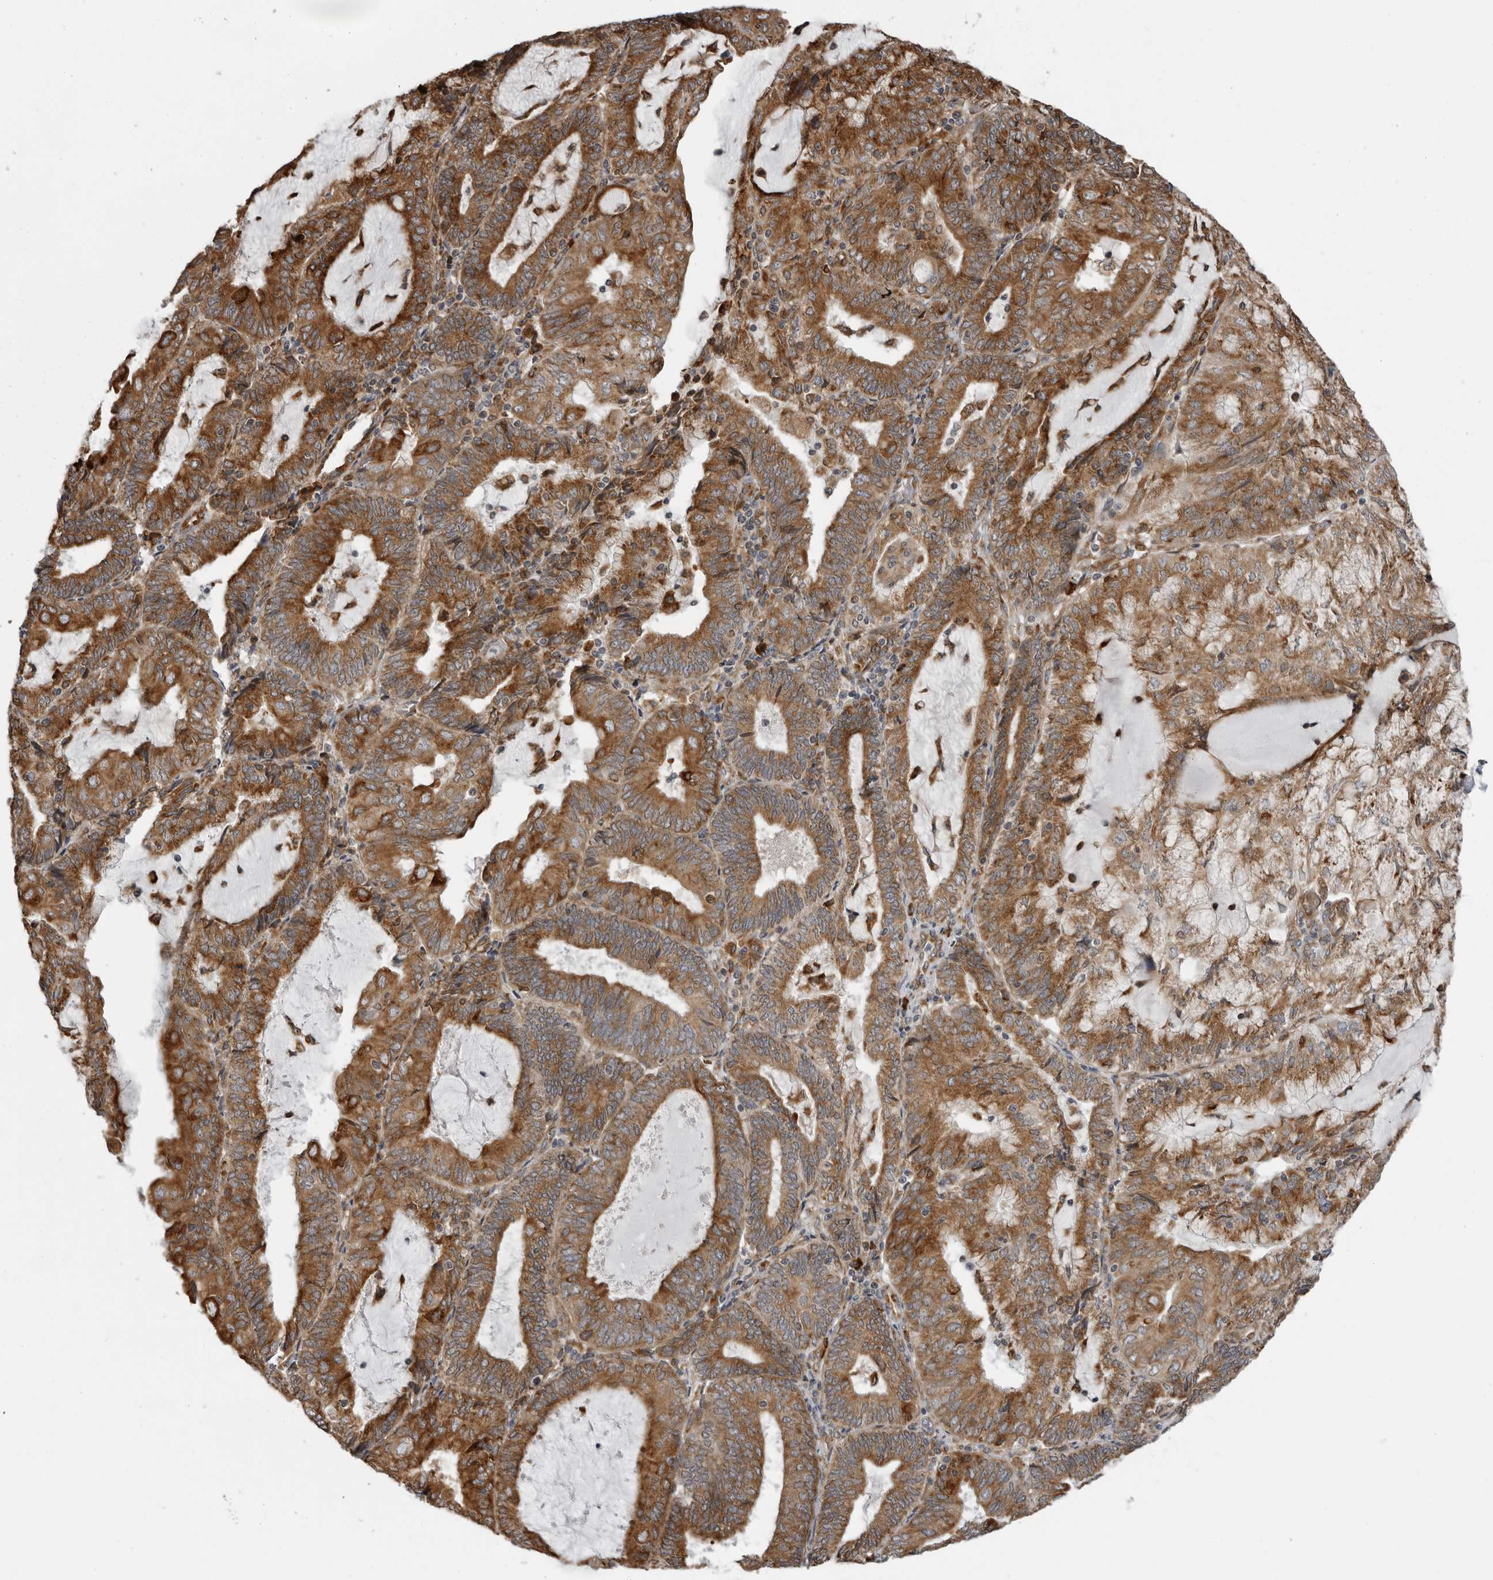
{"staining": {"intensity": "strong", "quantity": ">75%", "location": "cytoplasmic/membranous"}, "tissue": "endometrial cancer", "cell_type": "Tumor cells", "image_type": "cancer", "snomed": [{"axis": "morphology", "description": "Adenocarcinoma, NOS"}, {"axis": "topography", "description": "Endometrium"}], "caption": "Strong cytoplasmic/membranous protein positivity is present in about >75% of tumor cells in endometrial adenocarcinoma.", "gene": "ALPK2", "patient": {"sex": "female", "age": 81}}